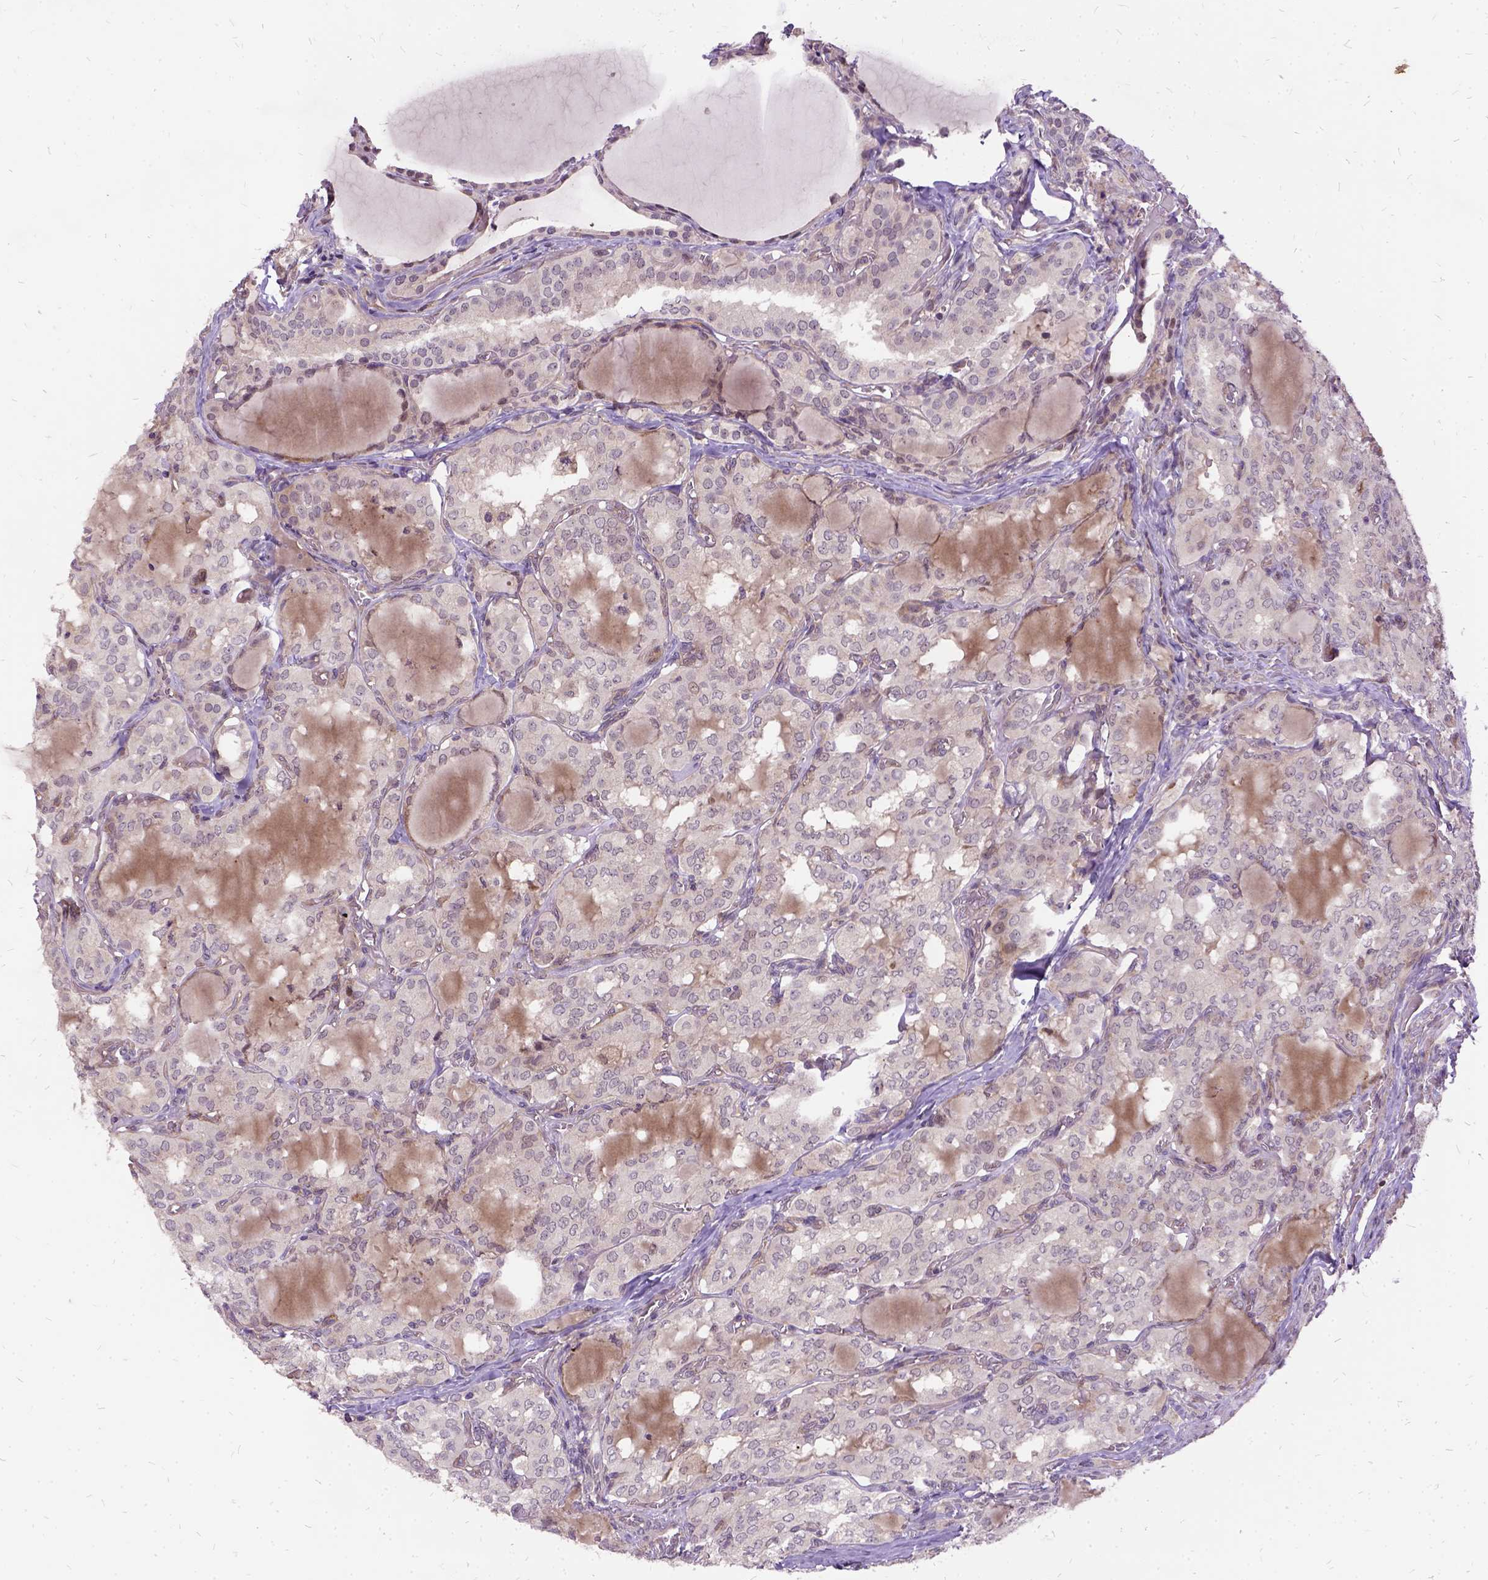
{"staining": {"intensity": "negative", "quantity": "none", "location": "none"}, "tissue": "thyroid cancer", "cell_type": "Tumor cells", "image_type": "cancer", "snomed": [{"axis": "morphology", "description": "Papillary adenocarcinoma, NOS"}, {"axis": "topography", "description": "Thyroid gland"}], "caption": "The micrograph reveals no staining of tumor cells in thyroid cancer.", "gene": "ILRUN", "patient": {"sex": "male", "age": 20}}